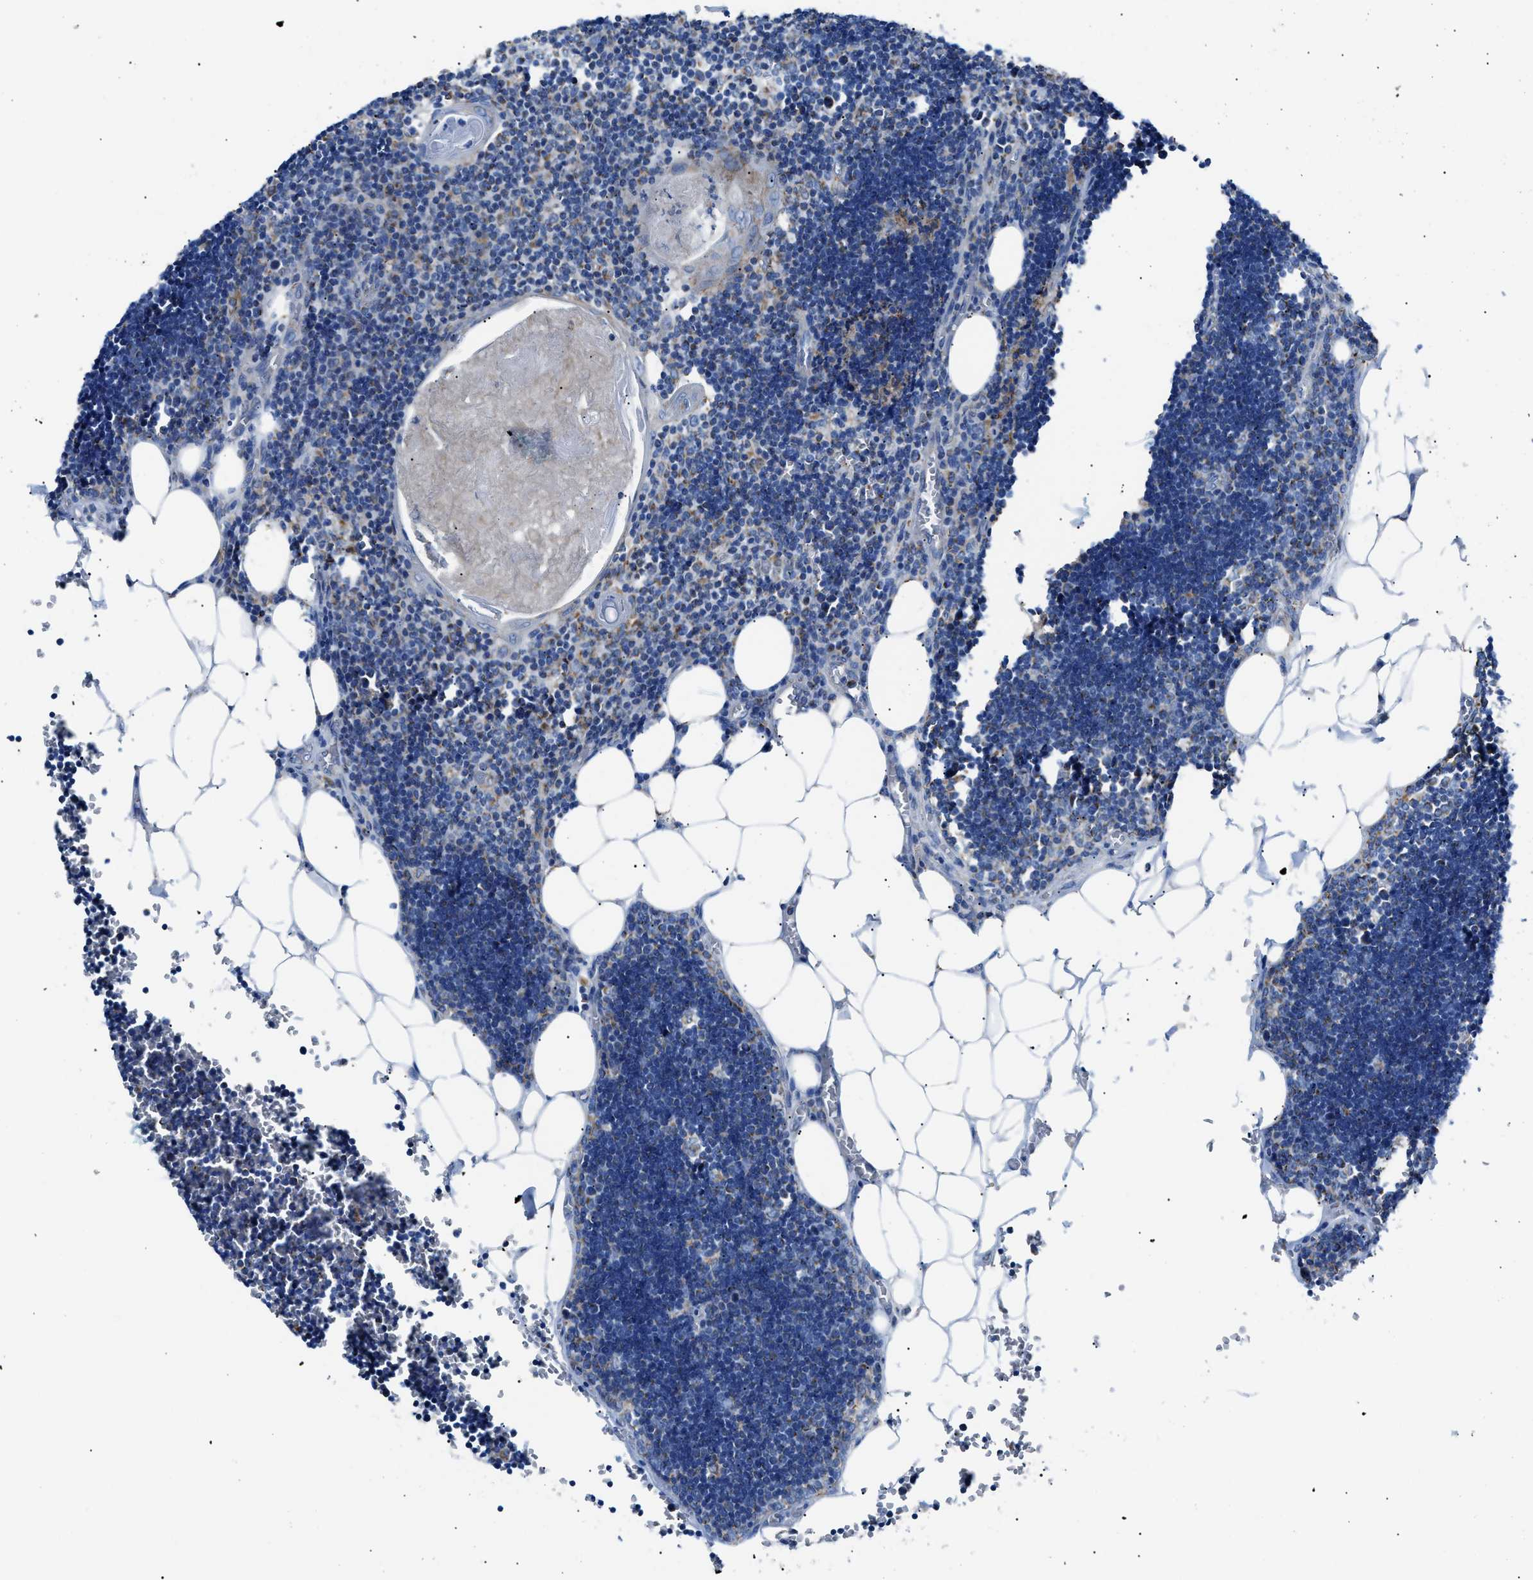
{"staining": {"intensity": "strong", "quantity": "25%-75%", "location": "cytoplasmic/membranous"}, "tissue": "lymph node", "cell_type": "Non-germinal center cells", "image_type": "normal", "snomed": [{"axis": "morphology", "description": "Normal tissue, NOS"}, {"axis": "topography", "description": "Lymph node"}], "caption": "Non-germinal center cells show high levels of strong cytoplasmic/membranous expression in about 25%-75% of cells in benign lymph node. (DAB (3,3'-diaminobenzidine) IHC with brightfield microscopy, high magnification).", "gene": "PHB2", "patient": {"sex": "male", "age": 33}}